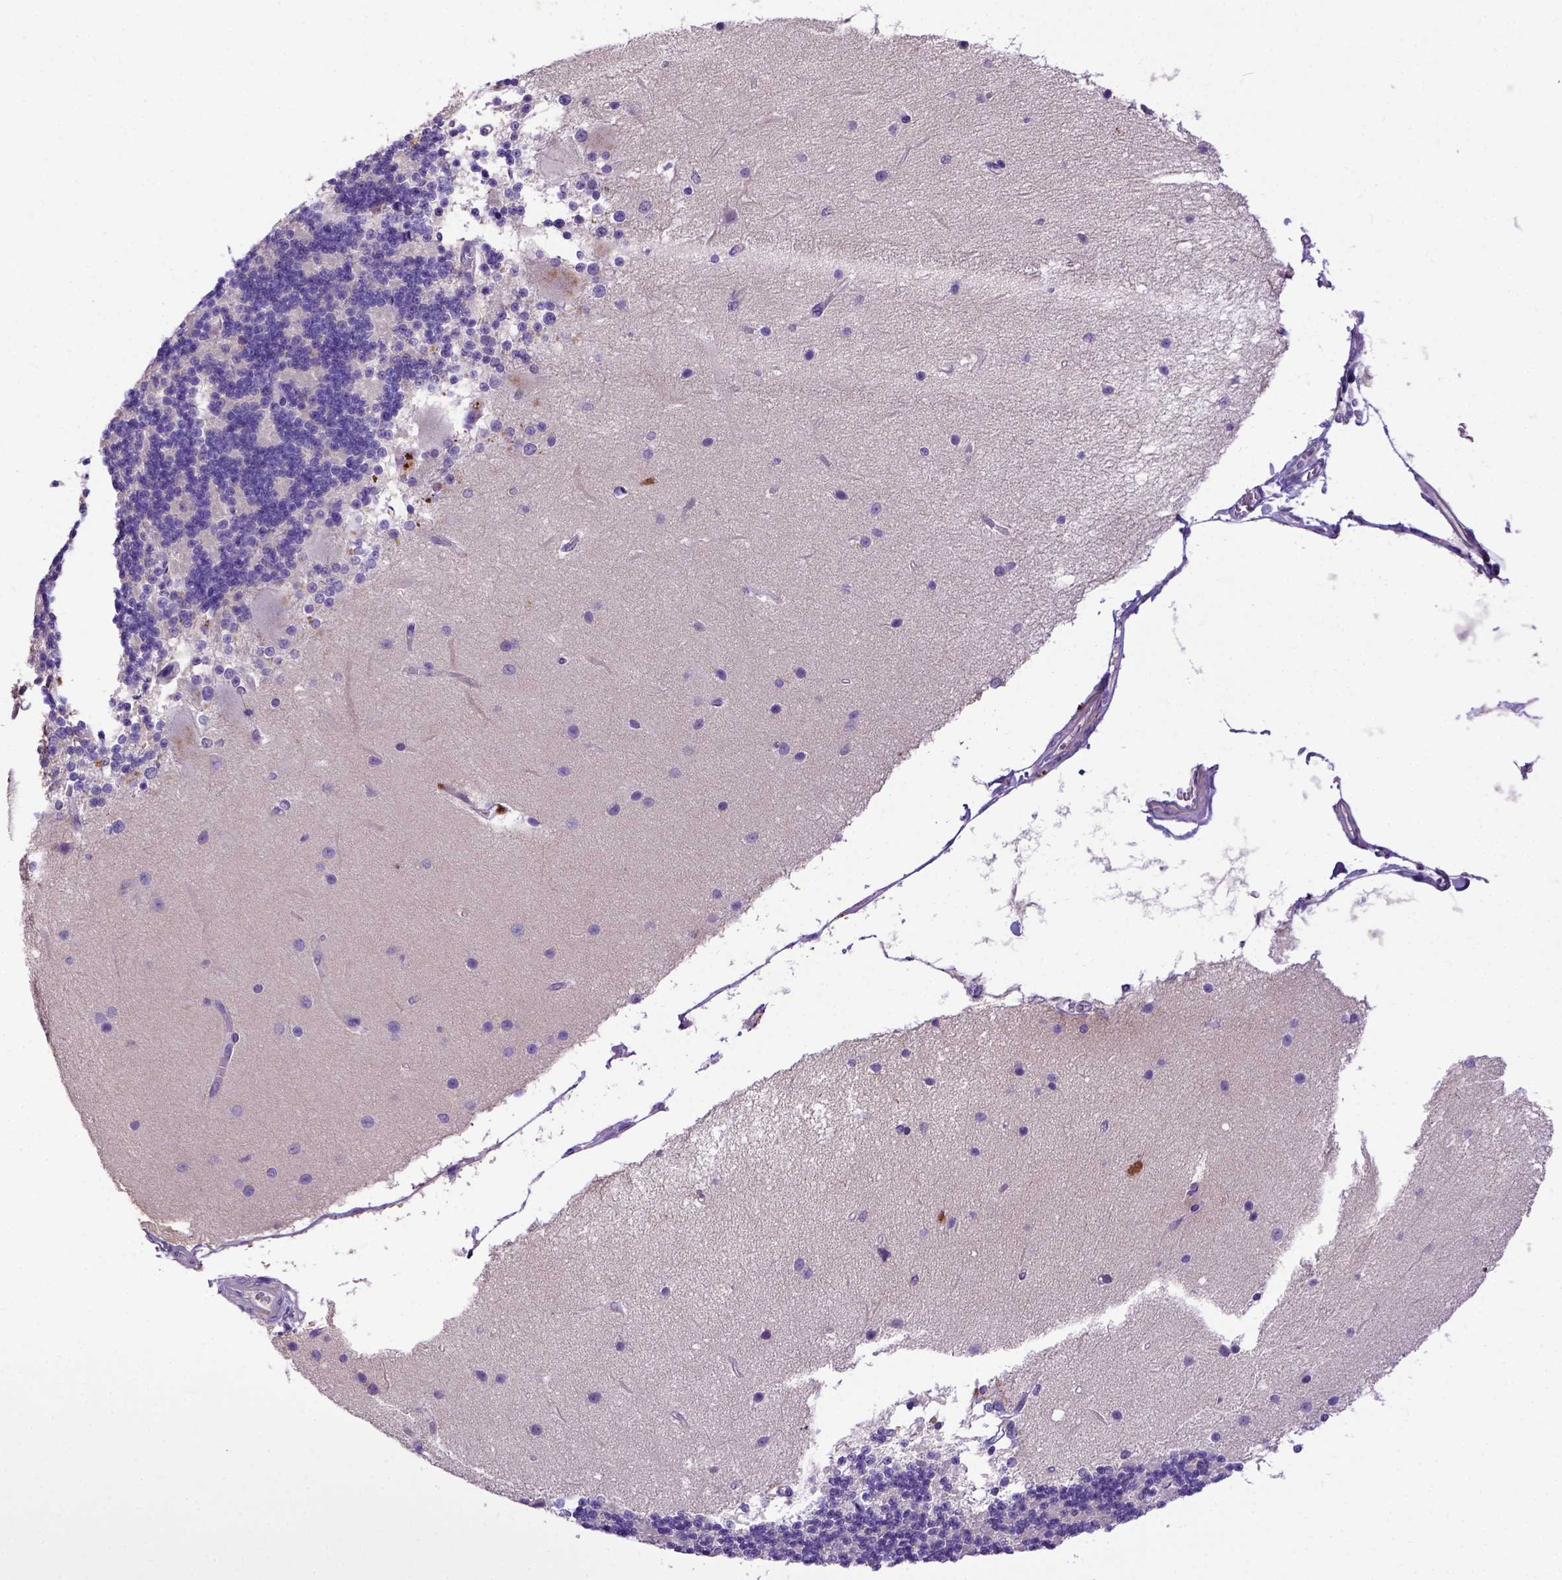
{"staining": {"intensity": "moderate", "quantity": "<25%", "location": "nuclear"}, "tissue": "cerebellum", "cell_type": "Cells in granular layer", "image_type": "normal", "snomed": [{"axis": "morphology", "description": "Normal tissue, NOS"}, {"axis": "topography", "description": "Cerebellum"}], "caption": "This micrograph displays immunohistochemistry (IHC) staining of normal human cerebellum, with low moderate nuclear positivity in about <25% of cells in granular layer.", "gene": "ADAM12", "patient": {"sex": "female", "age": 54}}